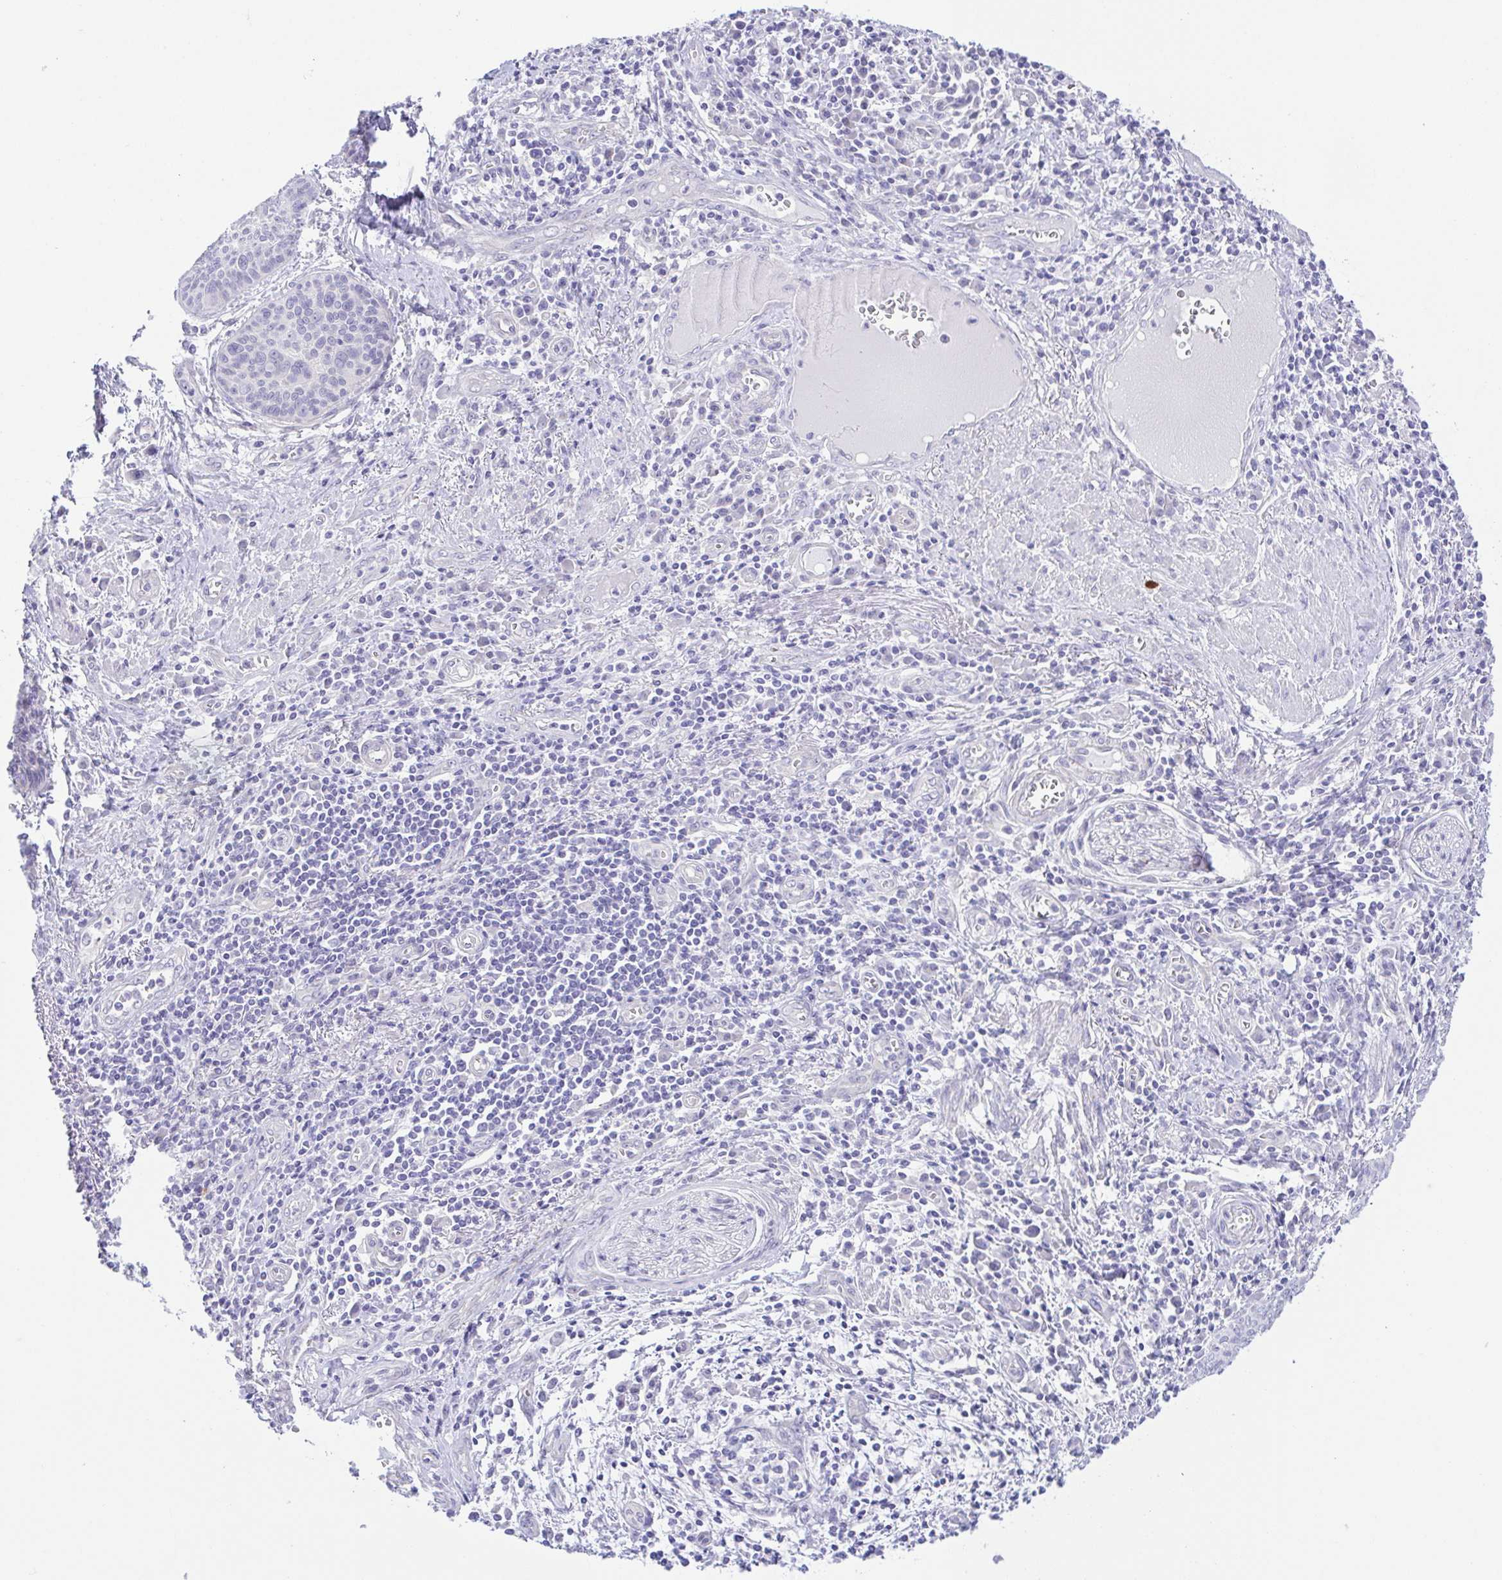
{"staining": {"intensity": "negative", "quantity": "none", "location": "none"}, "tissue": "lung cancer", "cell_type": "Tumor cells", "image_type": "cancer", "snomed": [{"axis": "morphology", "description": "Squamous cell carcinoma, NOS"}, {"axis": "topography", "description": "Lung"}], "caption": "A histopathology image of lung cancer (squamous cell carcinoma) stained for a protein shows no brown staining in tumor cells.", "gene": "KRTDAP", "patient": {"sex": "male", "age": 74}}